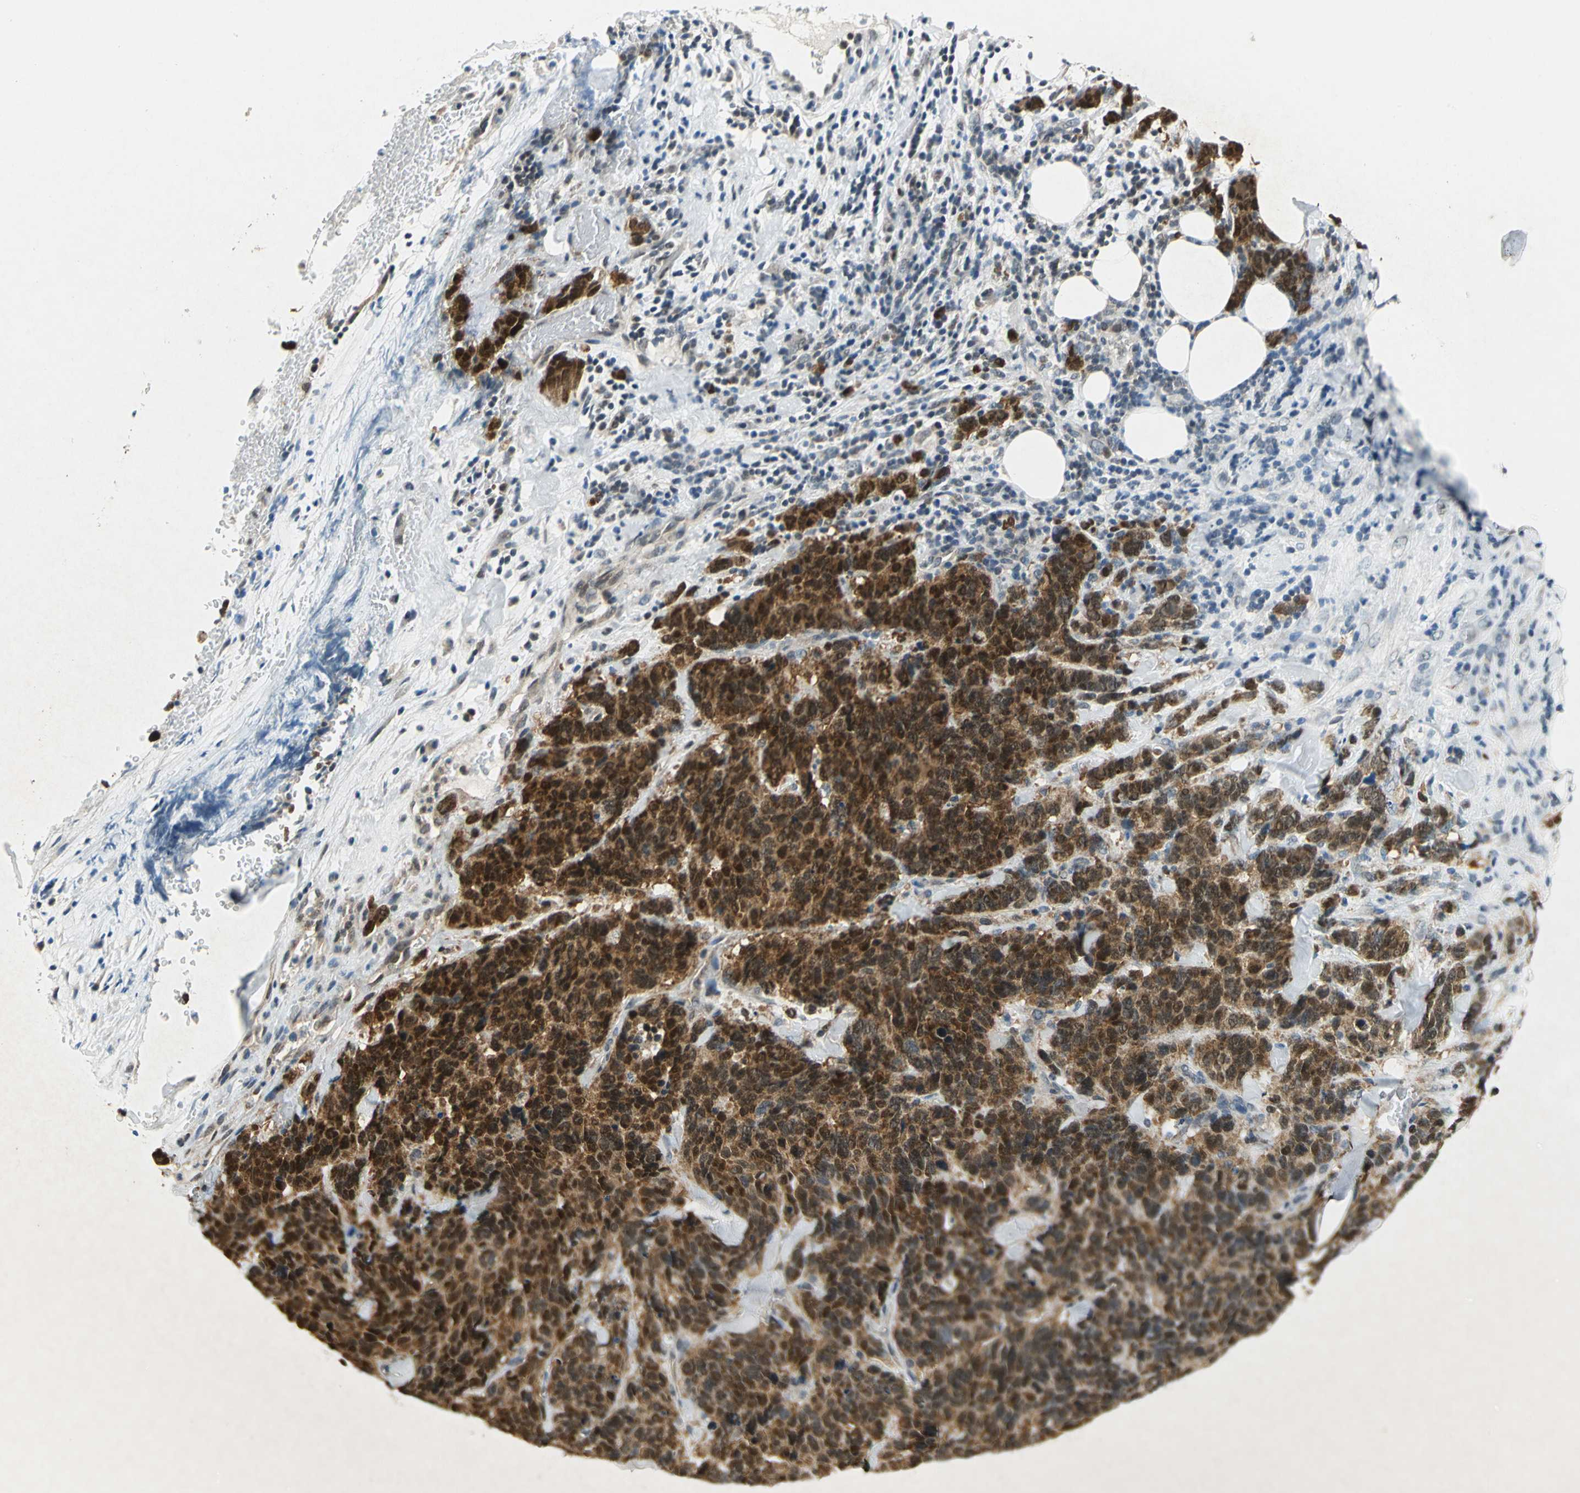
{"staining": {"intensity": "strong", "quantity": ">75%", "location": "cytoplasmic/membranous,nuclear"}, "tissue": "lung cancer", "cell_type": "Tumor cells", "image_type": "cancer", "snomed": [{"axis": "morphology", "description": "Neoplasm, malignant, NOS"}, {"axis": "topography", "description": "Lung"}], "caption": "This photomicrograph shows IHC staining of lung cancer, with high strong cytoplasmic/membranous and nuclear expression in approximately >75% of tumor cells.", "gene": "PIN1", "patient": {"sex": "female", "age": 58}}